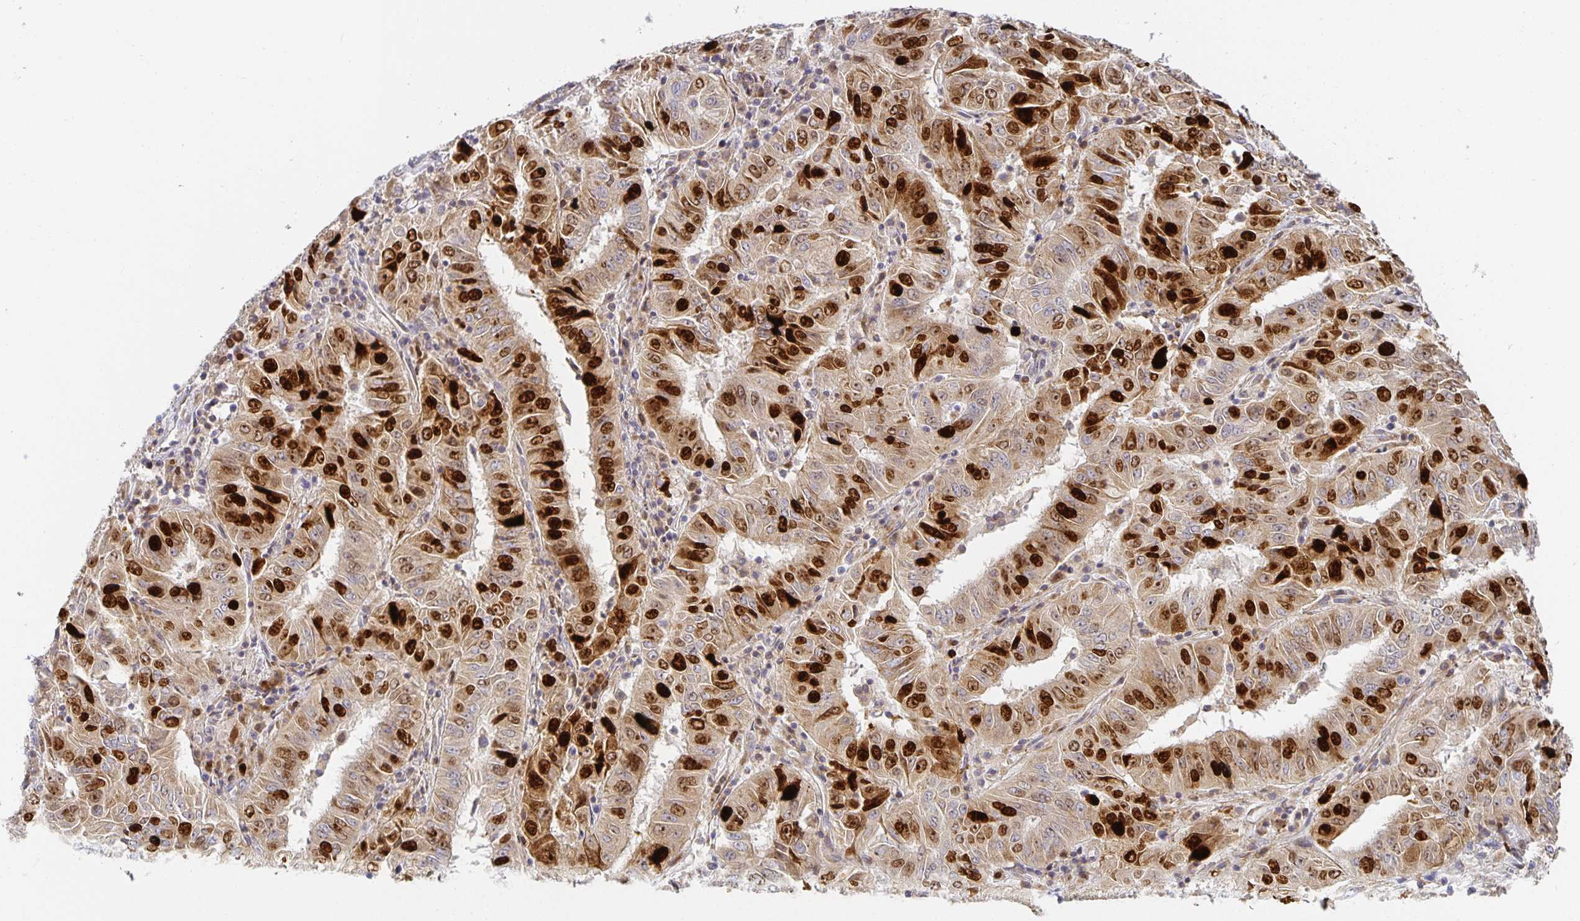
{"staining": {"intensity": "strong", "quantity": "25%-75%", "location": "nuclear"}, "tissue": "pancreatic cancer", "cell_type": "Tumor cells", "image_type": "cancer", "snomed": [{"axis": "morphology", "description": "Adenocarcinoma, NOS"}, {"axis": "topography", "description": "Pancreas"}], "caption": "DAB immunohistochemical staining of pancreatic cancer exhibits strong nuclear protein expression in approximately 25%-75% of tumor cells.", "gene": "NOMO1", "patient": {"sex": "male", "age": 63}}